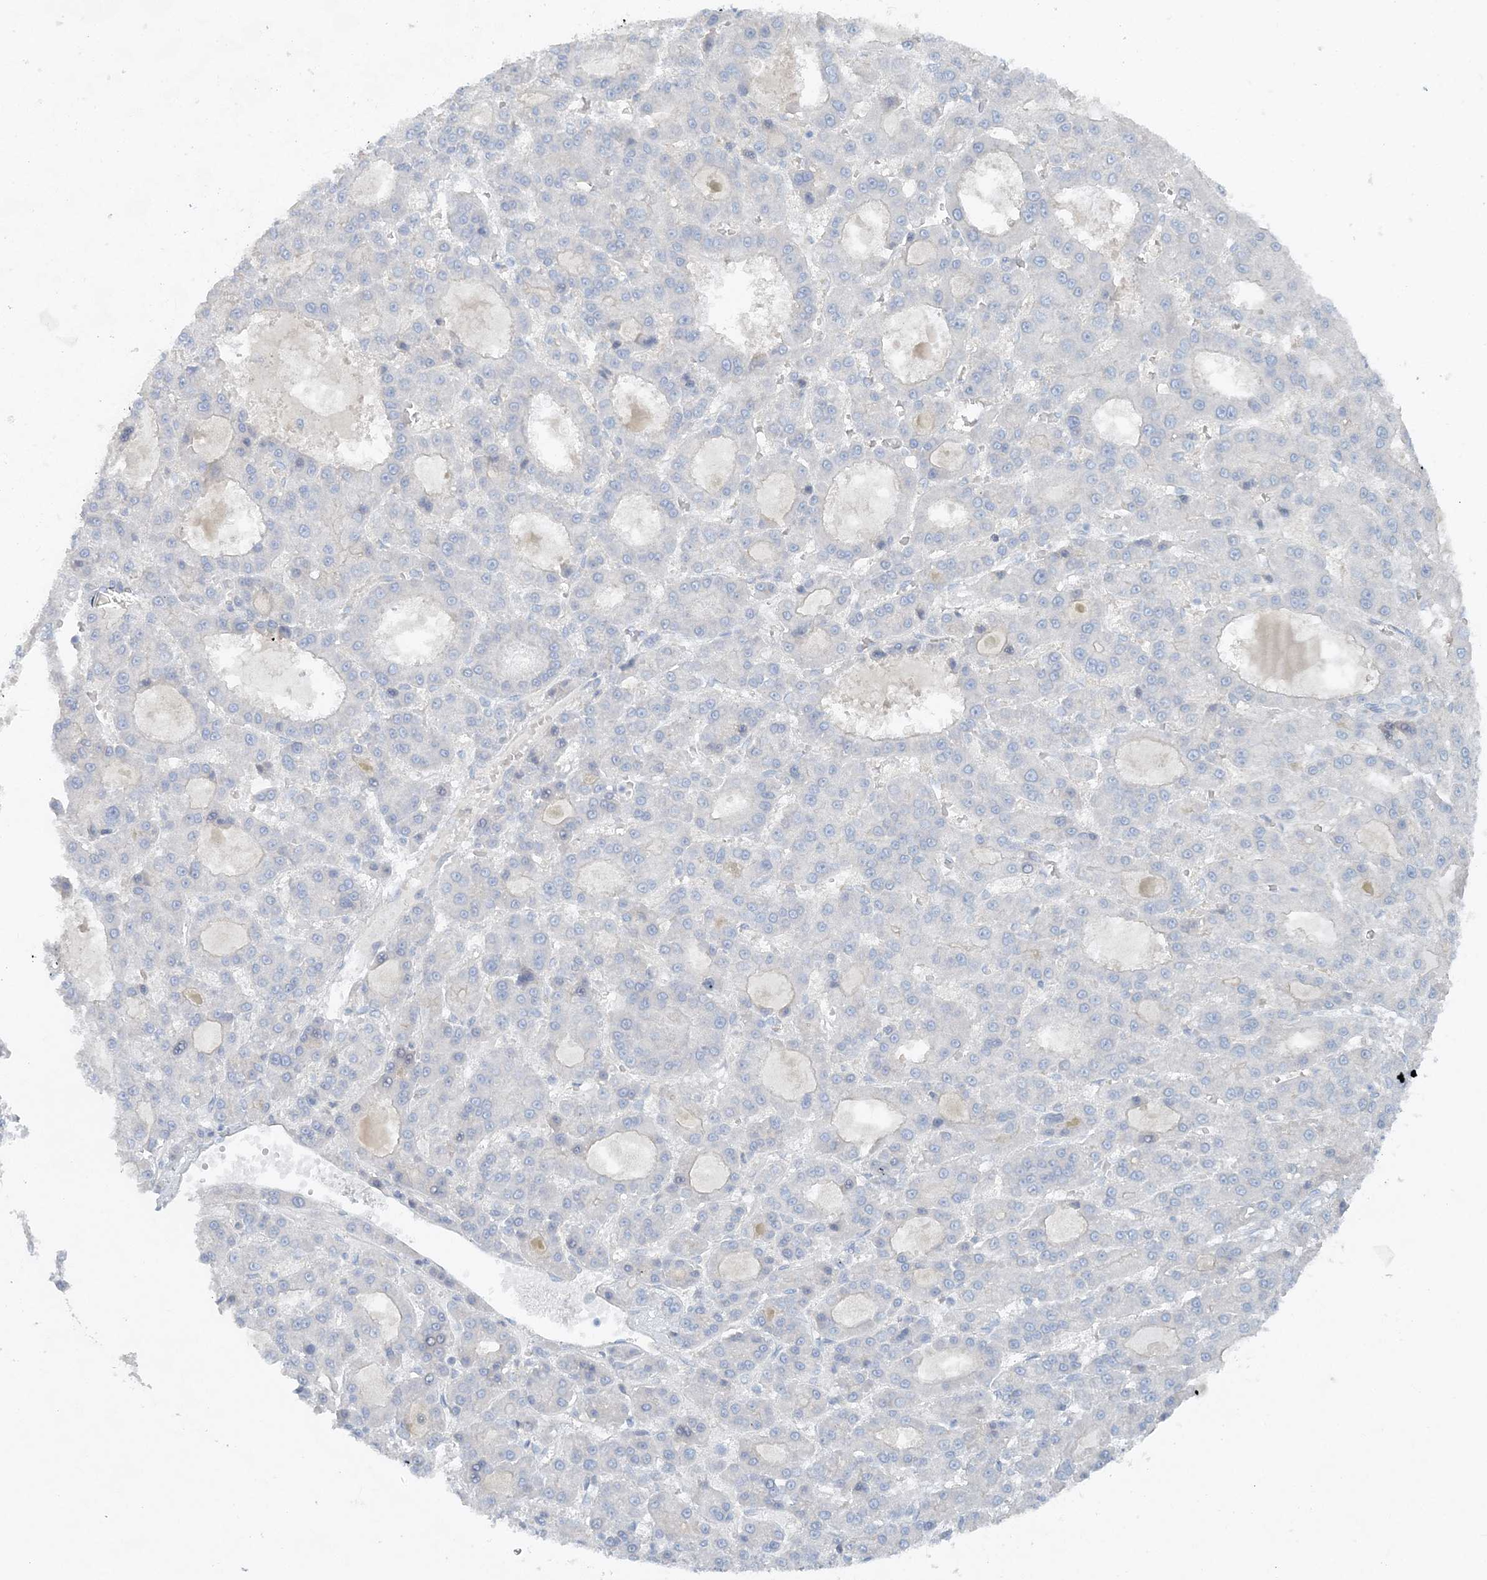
{"staining": {"intensity": "negative", "quantity": "none", "location": "none"}, "tissue": "liver cancer", "cell_type": "Tumor cells", "image_type": "cancer", "snomed": [{"axis": "morphology", "description": "Carcinoma, Hepatocellular, NOS"}, {"axis": "topography", "description": "Liver"}], "caption": "DAB immunohistochemical staining of liver cancer shows no significant positivity in tumor cells.", "gene": "ATP11A", "patient": {"sex": "male", "age": 70}}